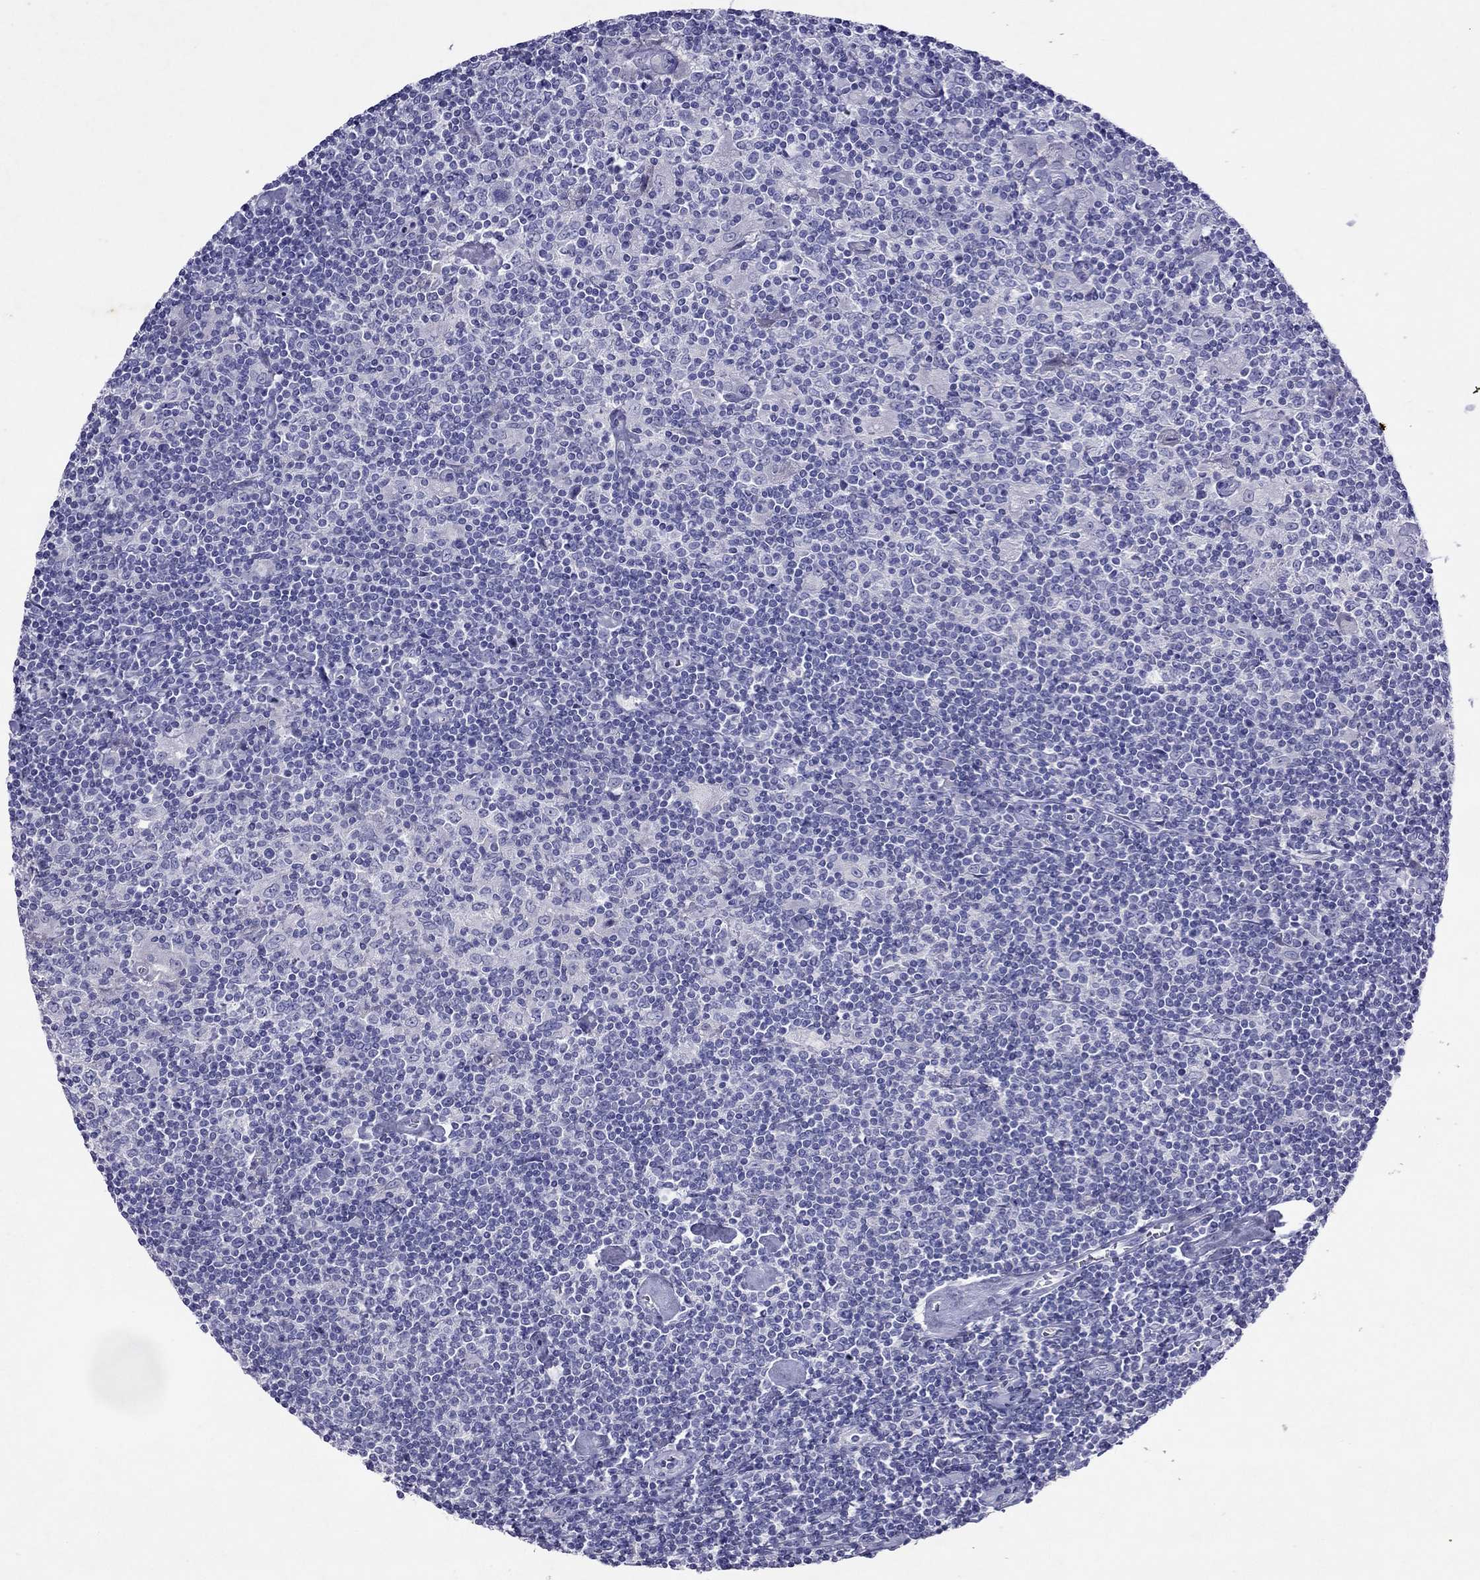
{"staining": {"intensity": "negative", "quantity": "none", "location": "none"}, "tissue": "lymphoma", "cell_type": "Tumor cells", "image_type": "cancer", "snomed": [{"axis": "morphology", "description": "Hodgkin's disease, NOS"}, {"axis": "topography", "description": "Lymph node"}], "caption": "Lymphoma was stained to show a protein in brown. There is no significant expression in tumor cells.", "gene": "GNAT3", "patient": {"sex": "male", "age": 40}}